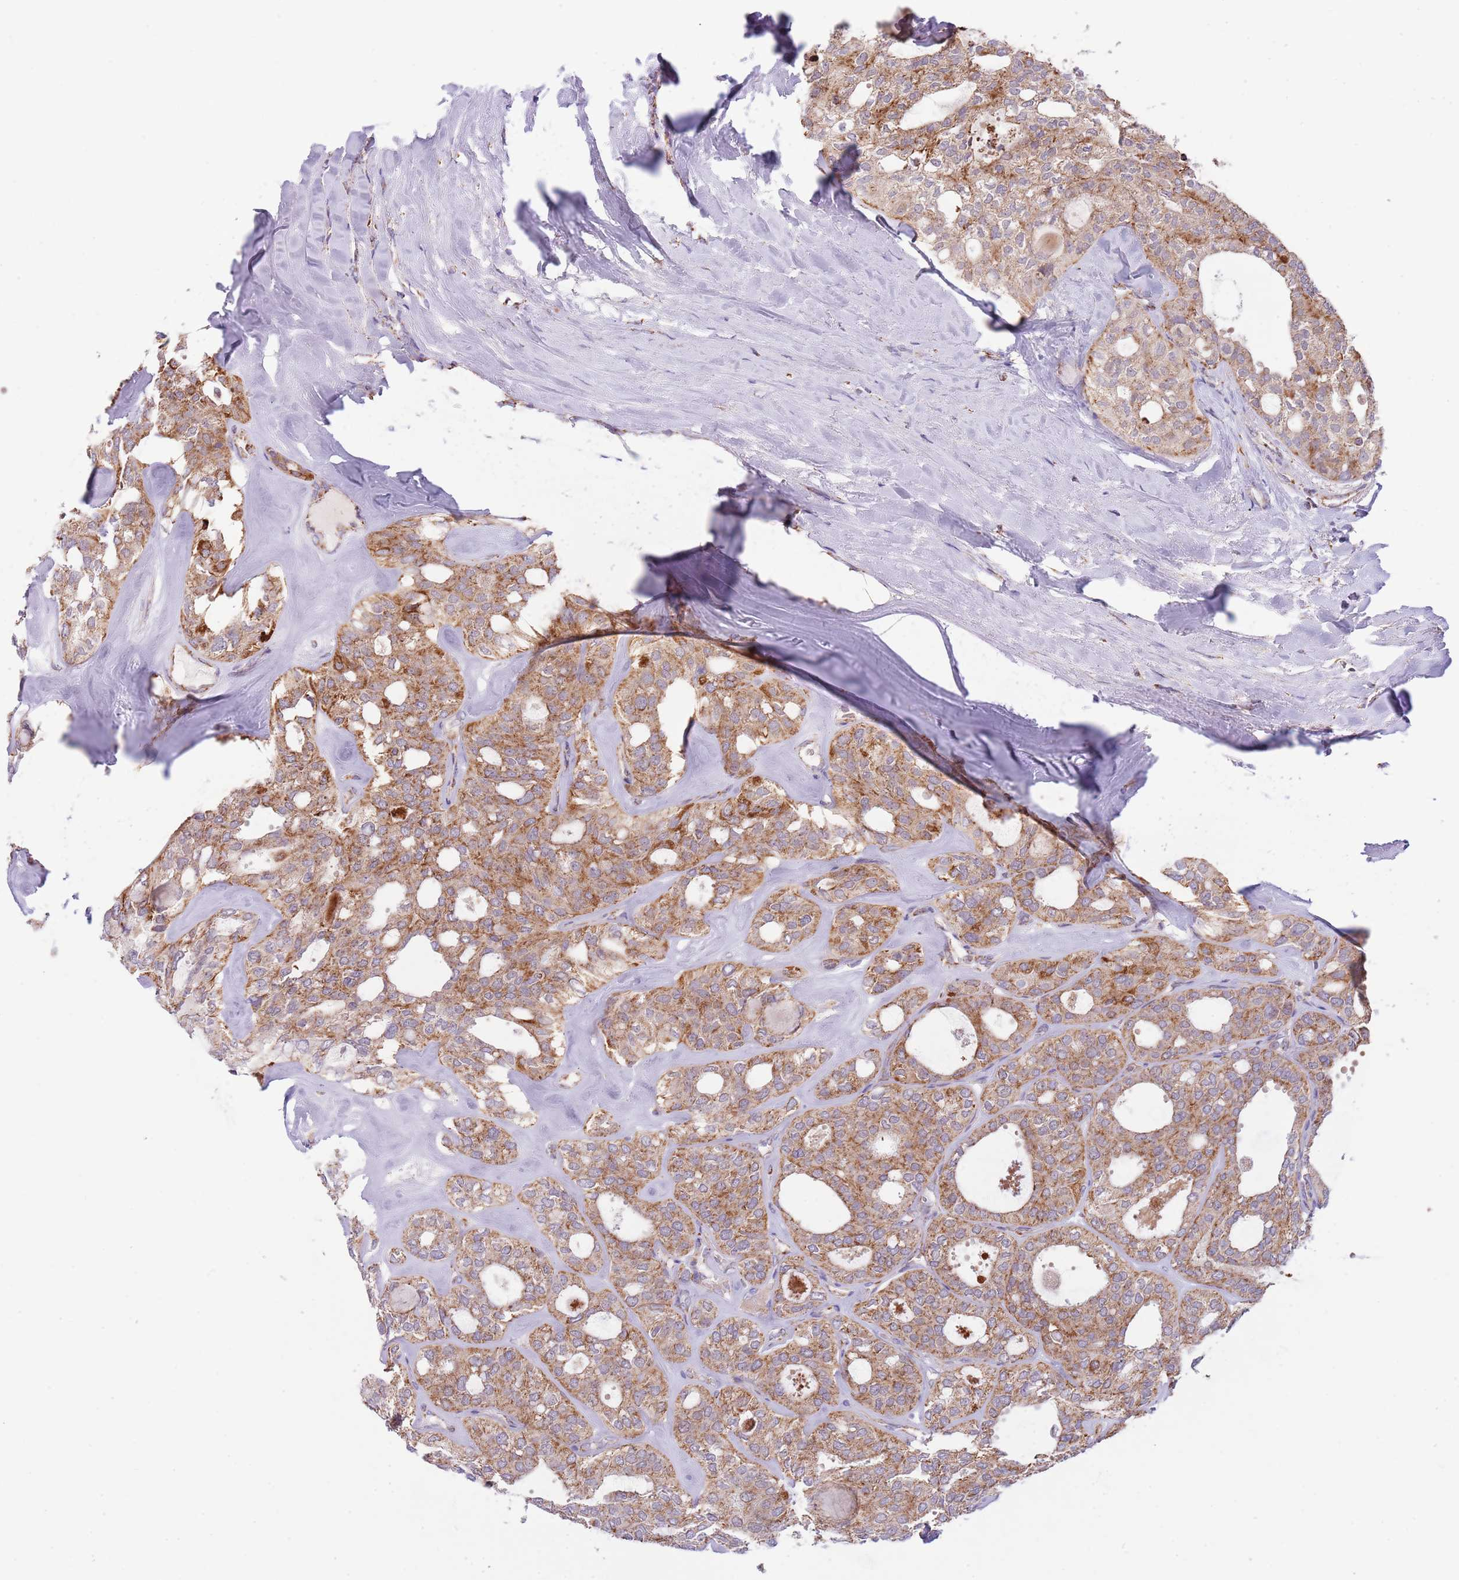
{"staining": {"intensity": "moderate", "quantity": ">75%", "location": "cytoplasmic/membranous"}, "tissue": "thyroid cancer", "cell_type": "Tumor cells", "image_type": "cancer", "snomed": [{"axis": "morphology", "description": "Follicular adenoma carcinoma, NOS"}, {"axis": "topography", "description": "Thyroid gland"}], "caption": "Moderate cytoplasmic/membranous protein positivity is seen in approximately >75% of tumor cells in thyroid cancer (follicular adenoma carcinoma). The staining was performed using DAB, with brown indicating positive protein expression. Nuclei are stained blue with hematoxylin.", "gene": "LHX6", "patient": {"sex": "male", "age": 75}}